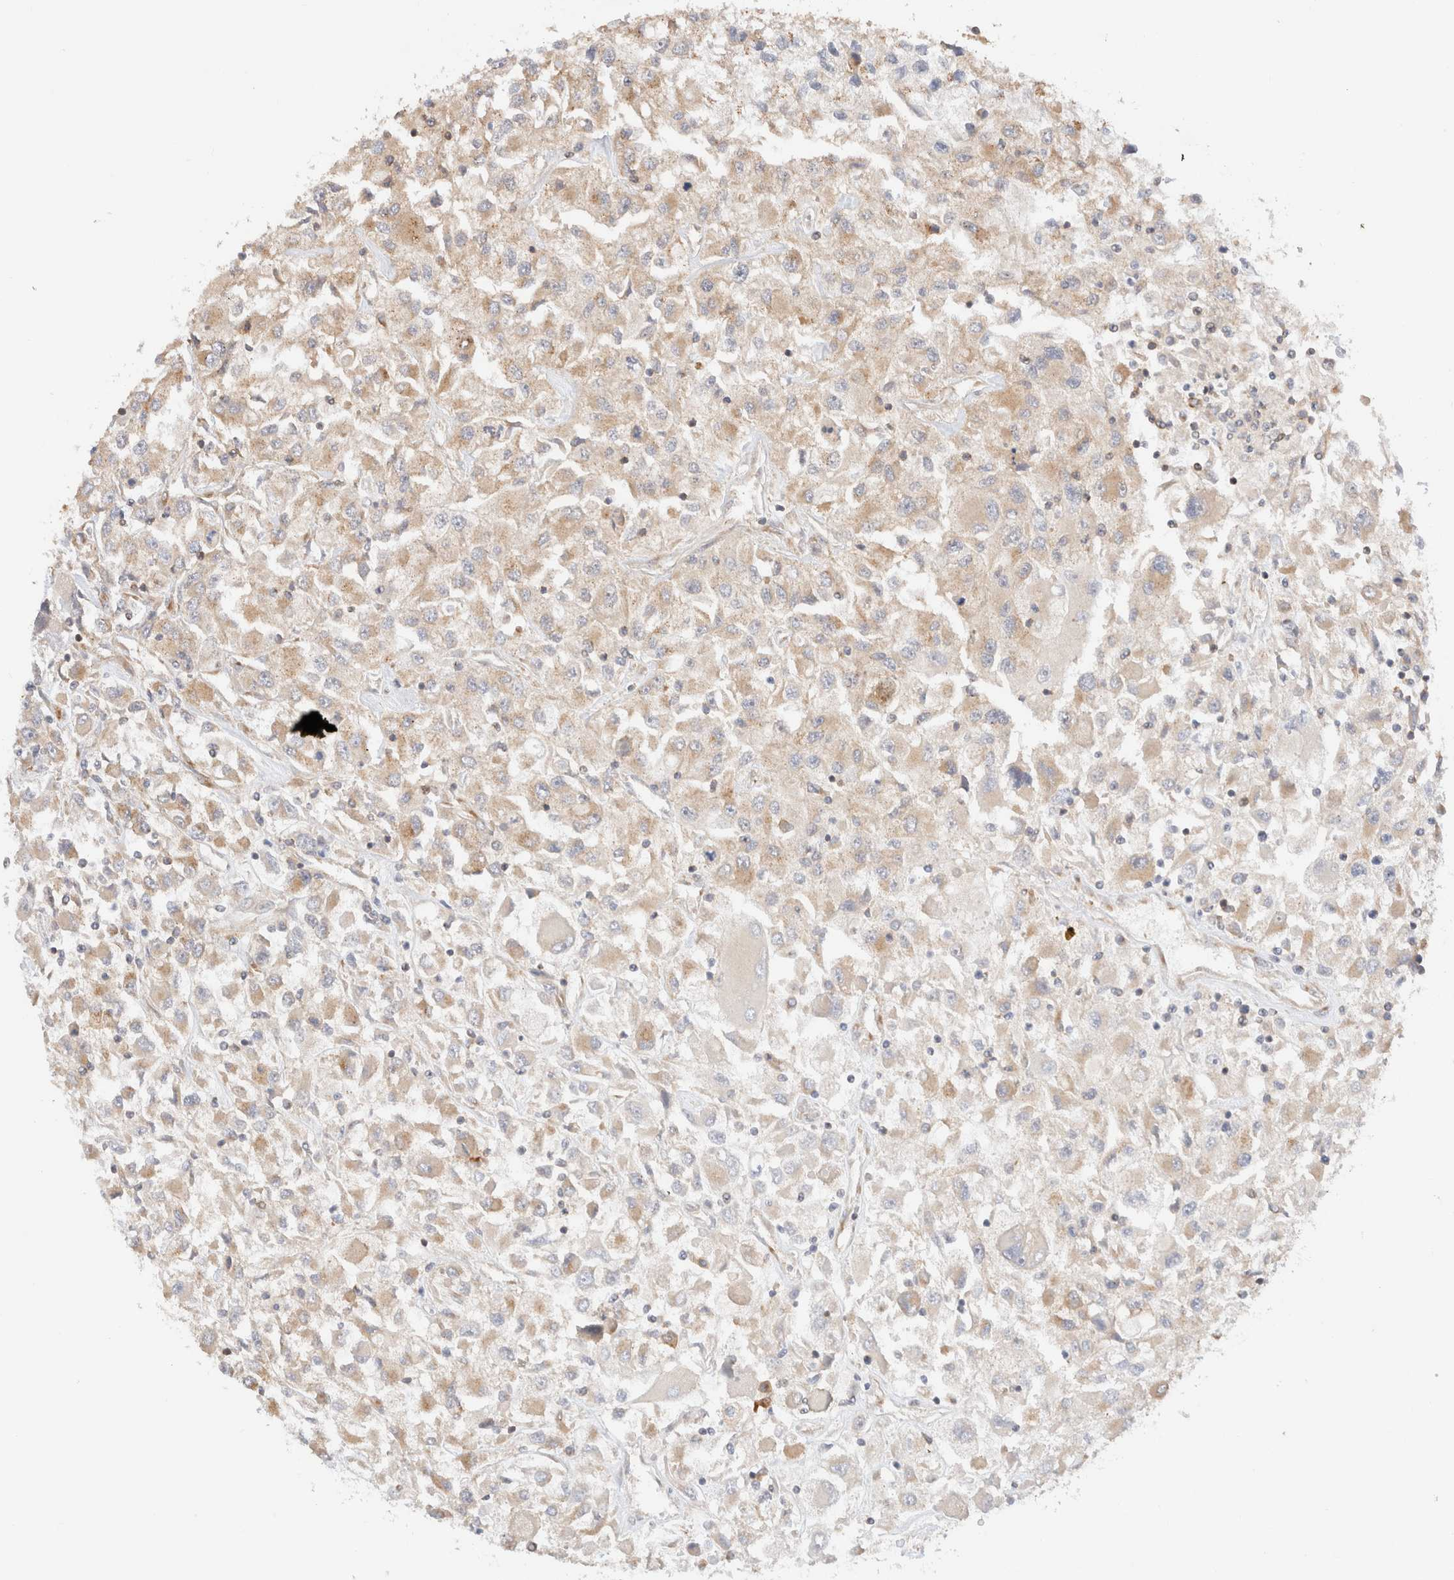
{"staining": {"intensity": "weak", "quantity": "25%-75%", "location": "cytoplasmic/membranous"}, "tissue": "renal cancer", "cell_type": "Tumor cells", "image_type": "cancer", "snomed": [{"axis": "morphology", "description": "Adenocarcinoma, NOS"}, {"axis": "topography", "description": "Kidney"}], "caption": "Tumor cells demonstrate low levels of weak cytoplasmic/membranous positivity in about 25%-75% of cells in human renal cancer (adenocarcinoma).", "gene": "RABEP1", "patient": {"sex": "female", "age": 52}}